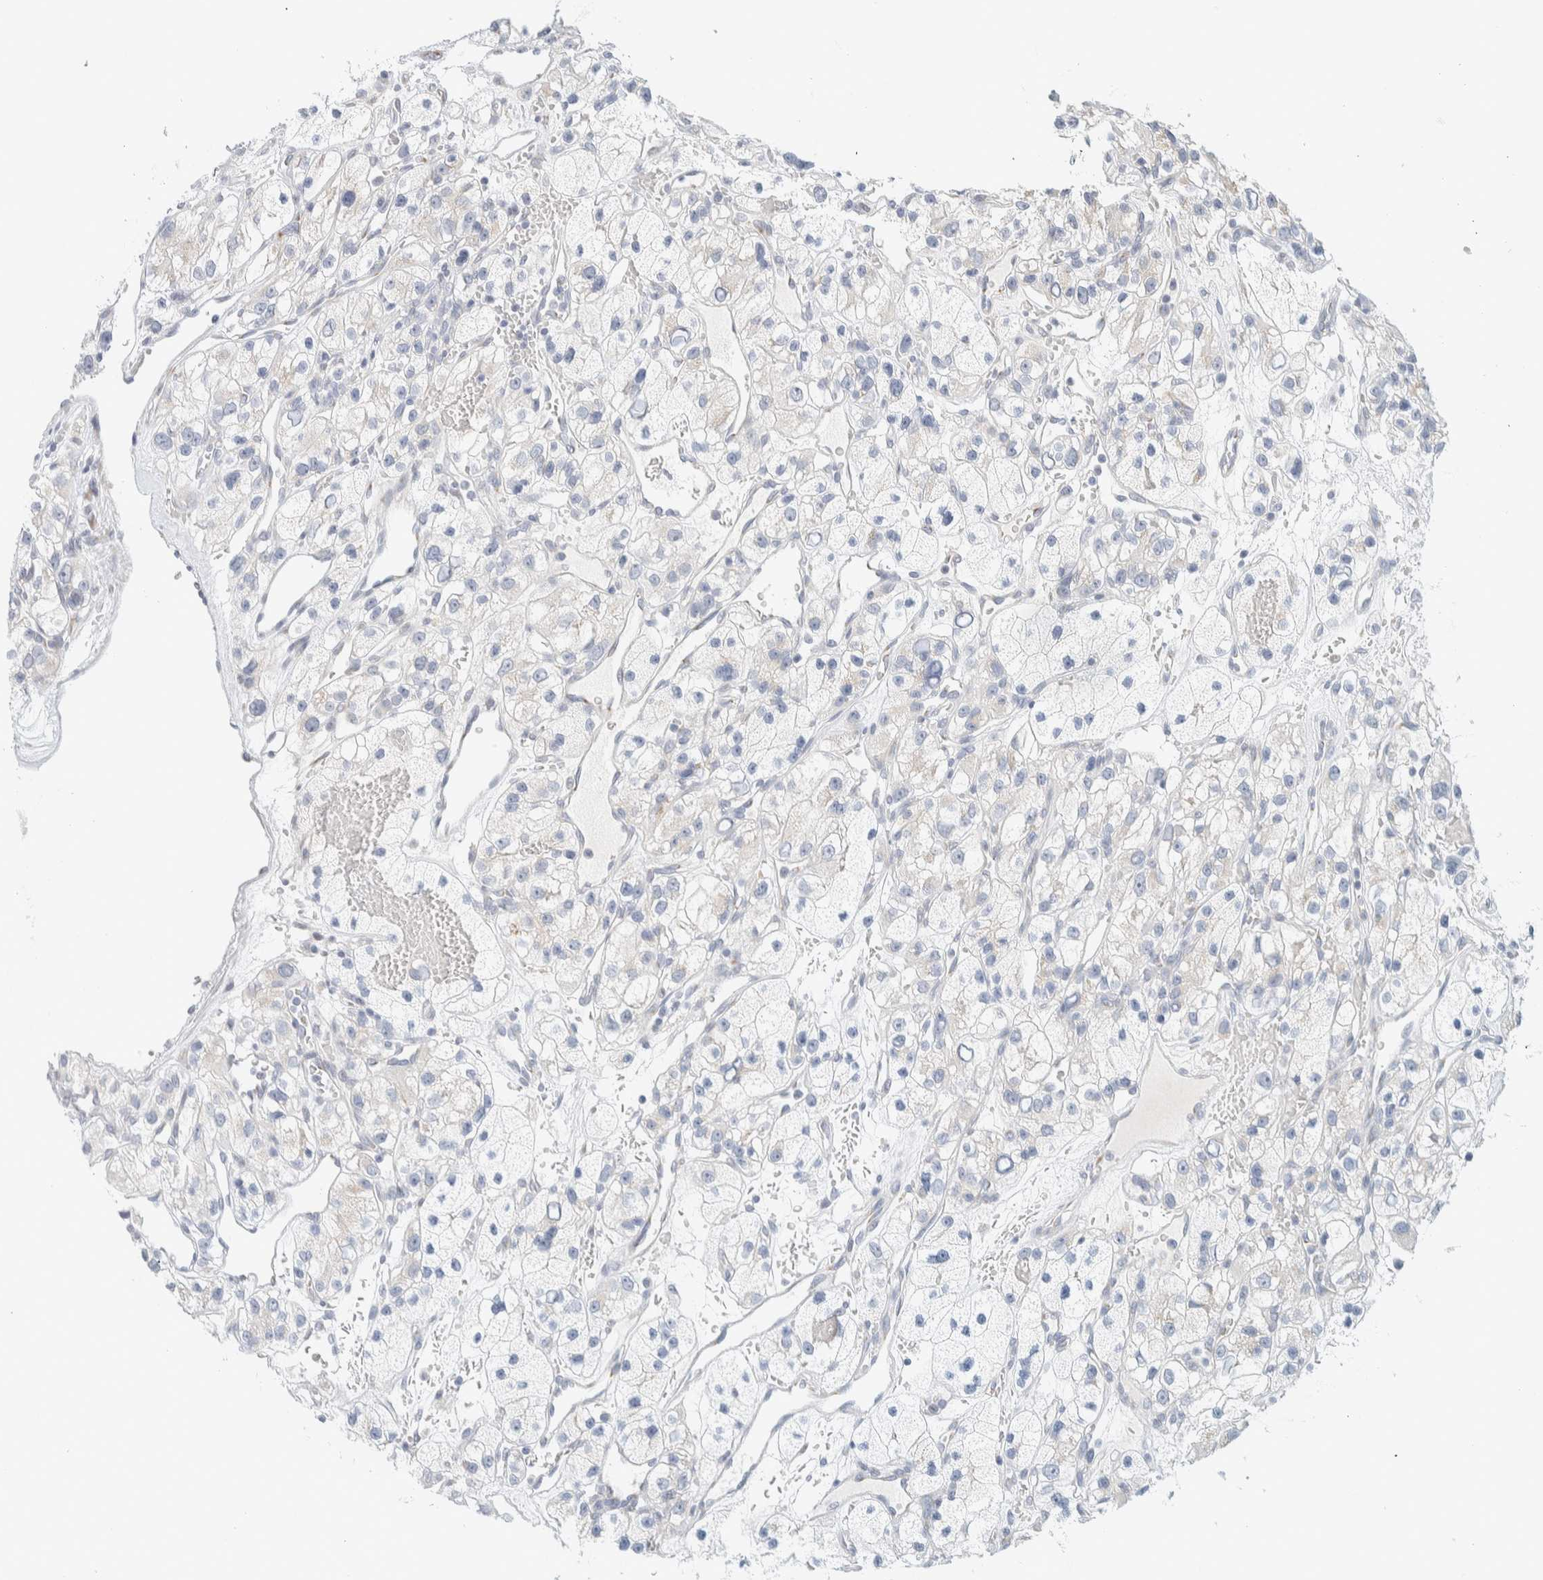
{"staining": {"intensity": "negative", "quantity": "none", "location": "none"}, "tissue": "renal cancer", "cell_type": "Tumor cells", "image_type": "cancer", "snomed": [{"axis": "morphology", "description": "Adenocarcinoma, NOS"}, {"axis": "topography", "description": "Kidney"}], "caption": "An IHC photomicrograph of renal cancer is shown. There is no staining in tumor cells of renal cancer.", "gene": "SPNS3", "patient": {"sex": "female", "age": 57}}